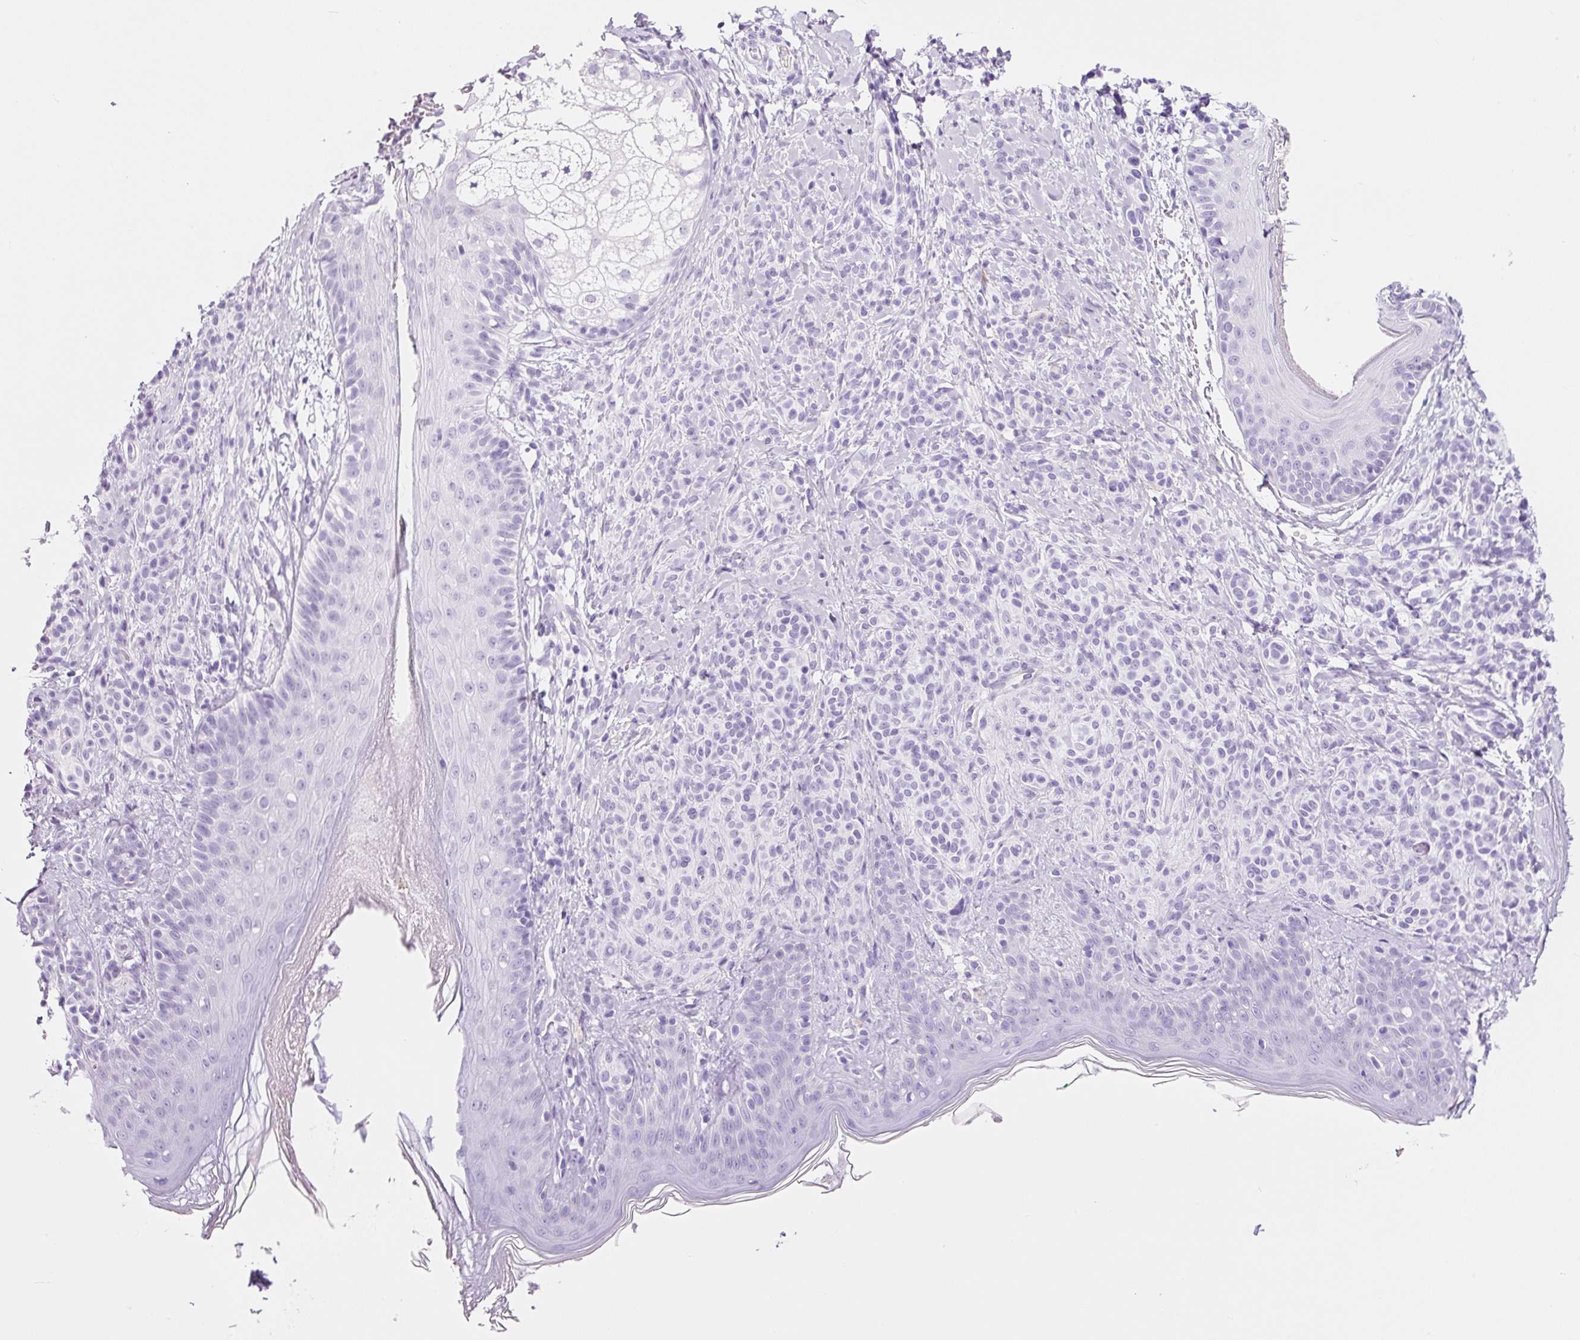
{"staining": {"intensity": "negative", "quantity": "none", "location": "none"}, "tissue": "skin", "cell_type": "Fibroblasts", "image_type": "normal", "snomed": [{"axis": "morphology", "description": "Normal tissue, NOS"}, {"axis": "topography", "description": "Skin"}], "caption": "DAB (3,3'-diaminobenzidine) immunohistochemical staining of benign human skin exhibits no significant staining in fibroblasts. (Brightfield microscopy of DAB (3,3'-diaminobenzidine) IHC at high magnification).", "gene": "ADSS1", "patient": {"sex": "male", "age": 16}}